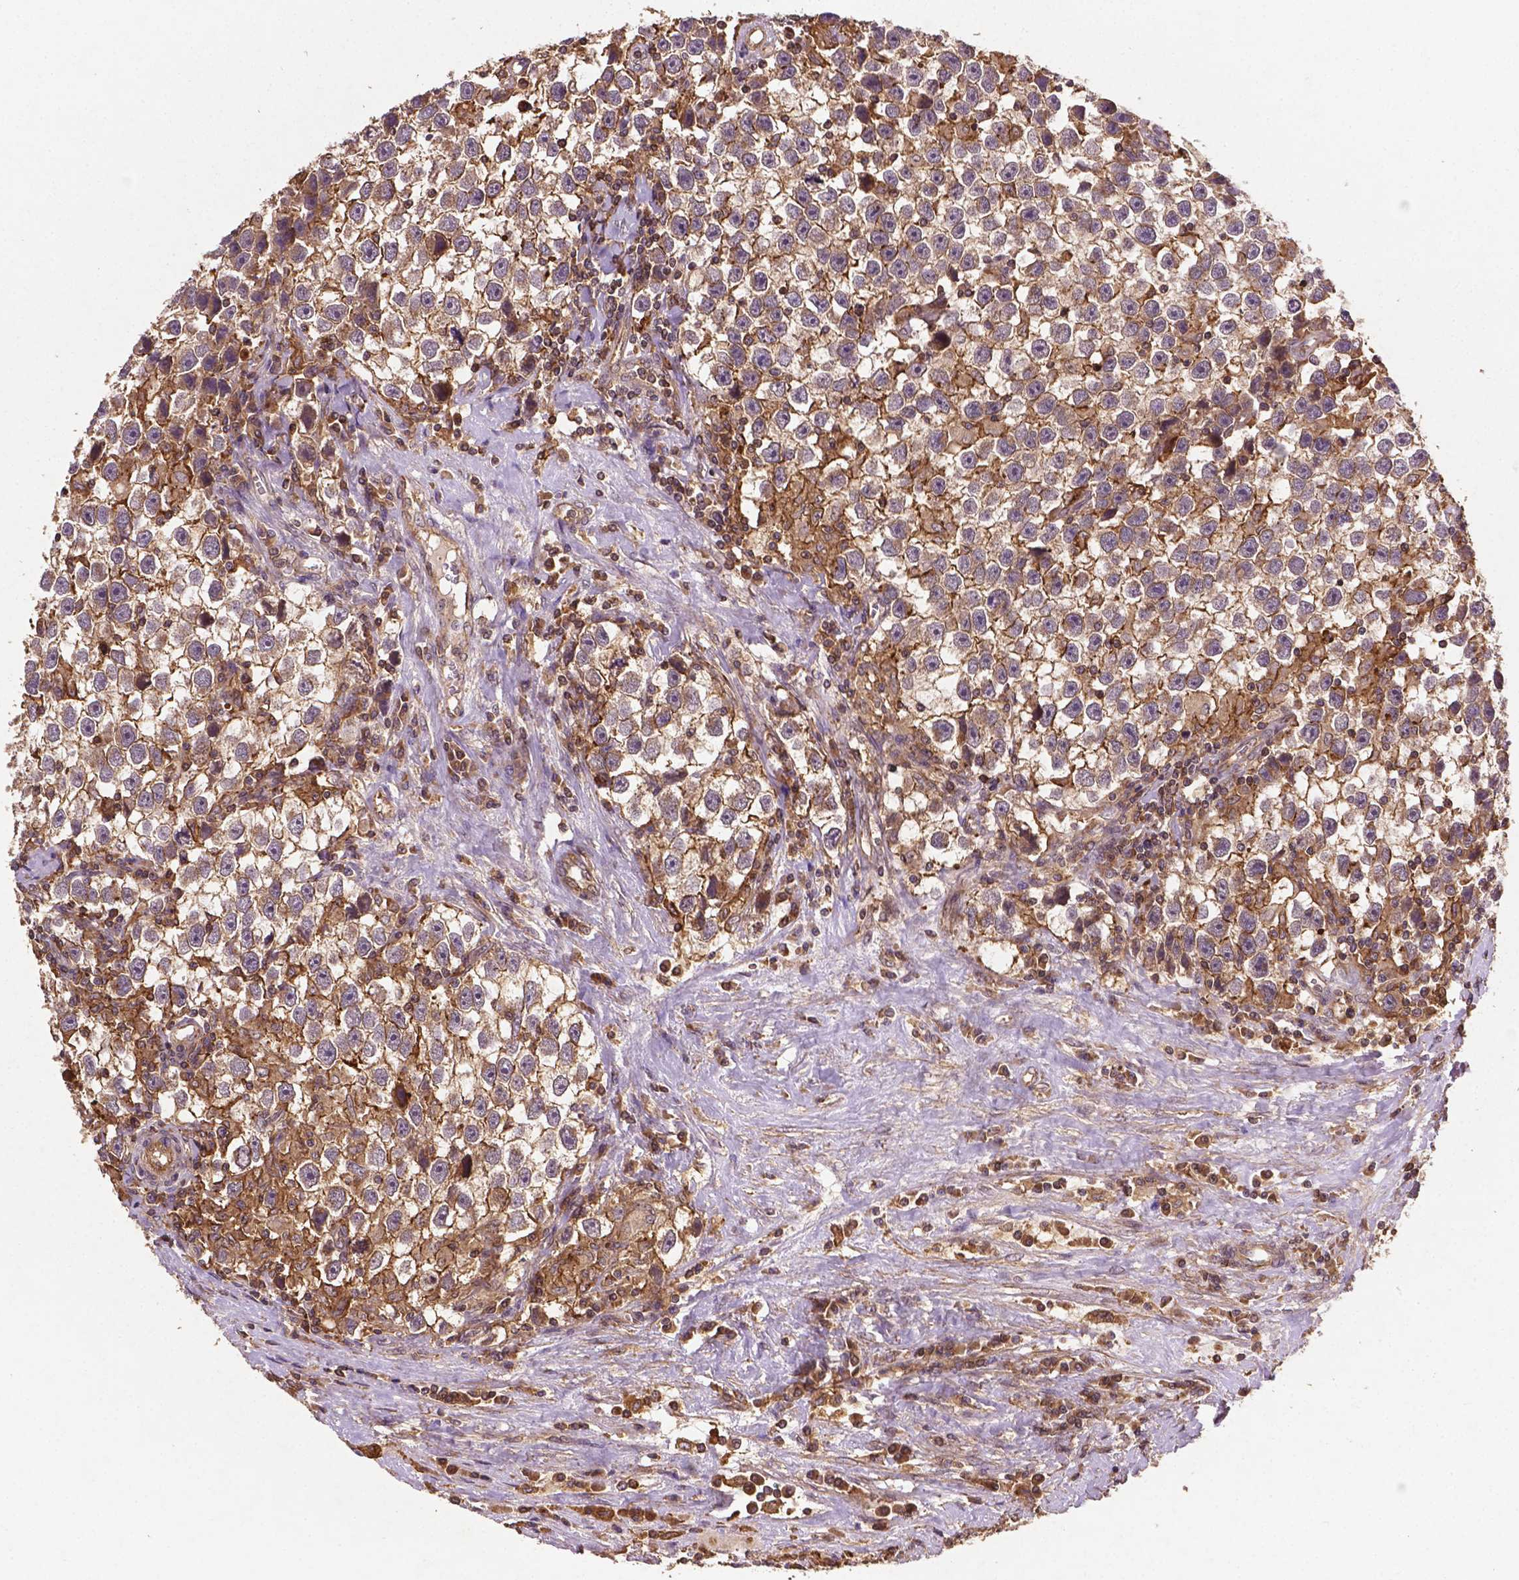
{"staining": {"intensity": "moderate", "quantity": ">75%", "location": "cytoplasmic/membranous"}, "tissue": "testis cancer", "cell_type": "Tumor cells", "image_type": "cancer", "snomed": [{"axis": "morphology", "description": "Seminoma, NOS"}, {"axis": "topography", "description": "Testis"}], "caption": "This micrograph exhibits testis cancer (seminoma) stained with immunohistochemistry to label a protein in brown. The cytoplasmic/membranous of tumor cells show moderate positivity for the protein. Nuclei are counter-stained blue.", "gene": "ZMYND19", "patient": {"sex": "male", "age": 43}}